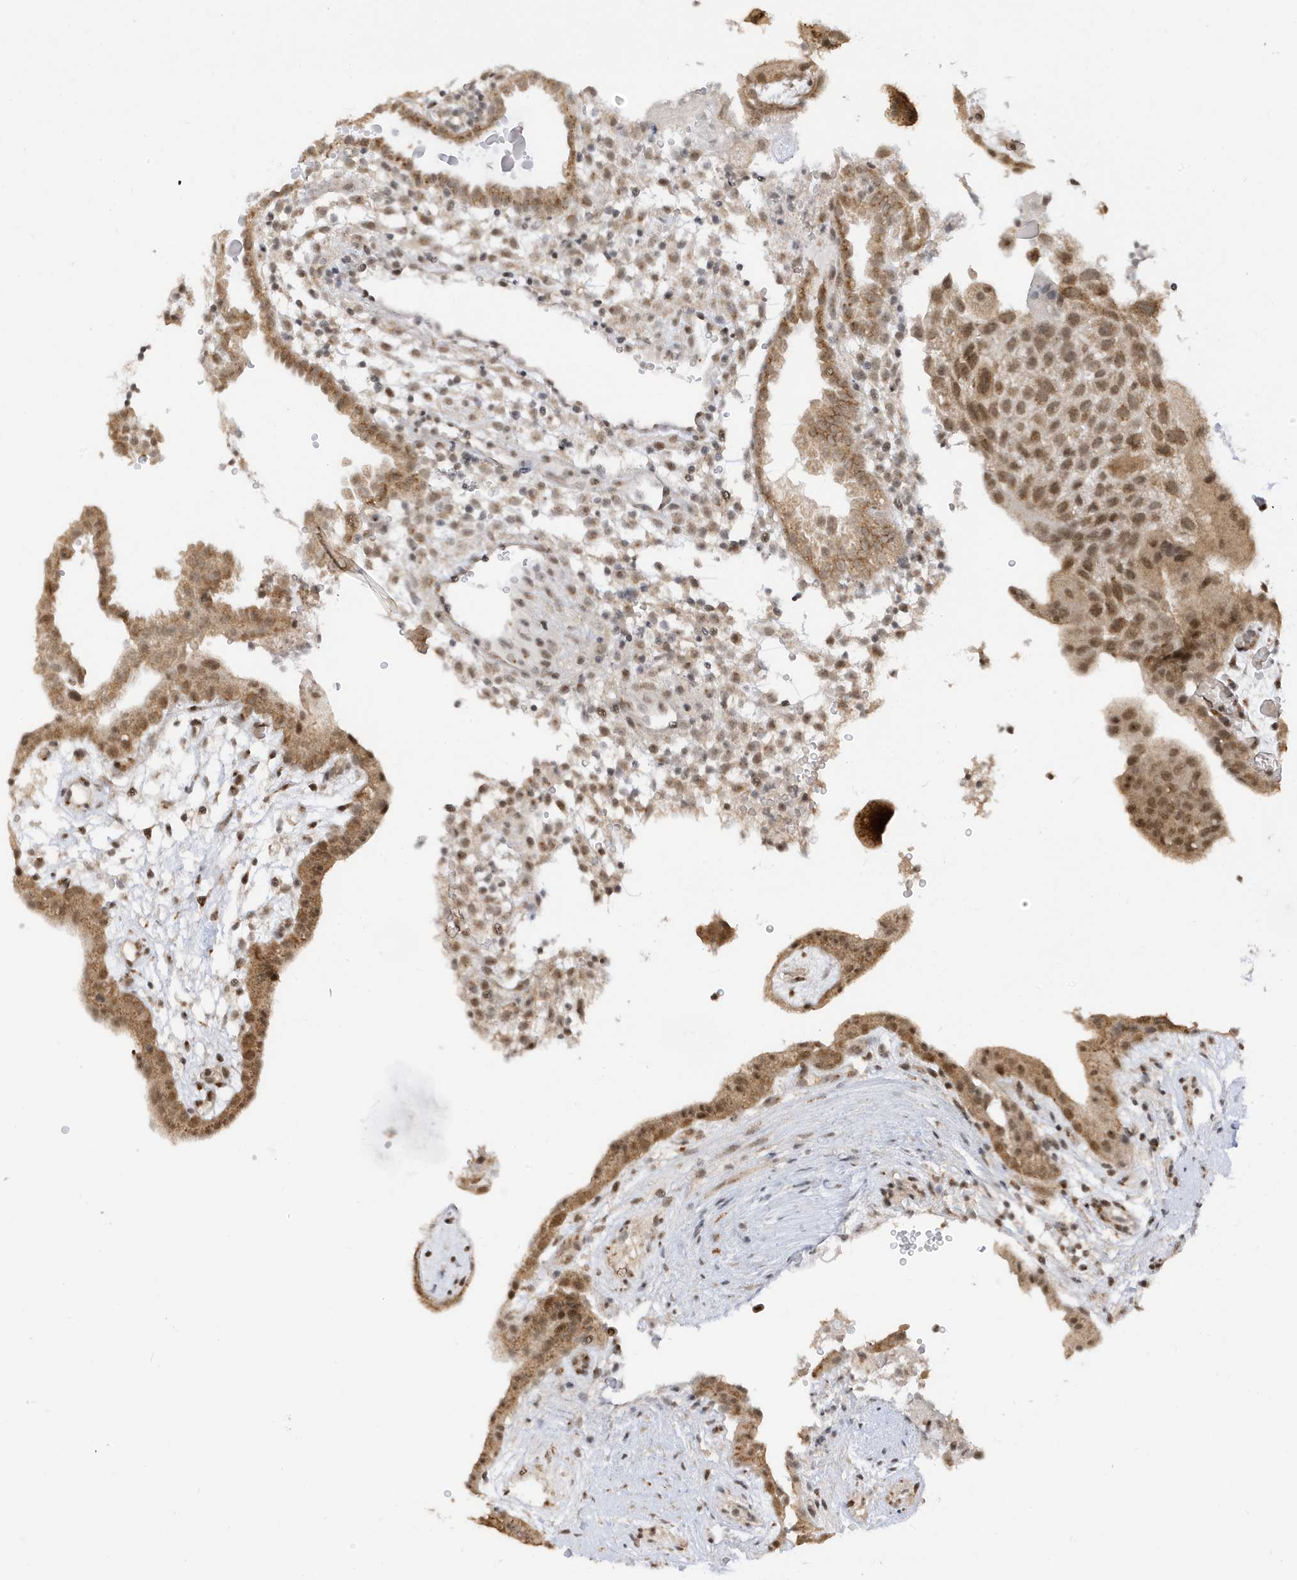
{"staining": {"intensity": "moderate", "quantity": ">75%", "location": "cytoplasmic/membranous,nuclear"}, "tissue": "placenta", "cell_type": "Decidual cells", "image_type": "normal", "snomed": [{"axis": "morphology", "description": "Normal tissue, NOS"}, {"axis": "topography", "description": "Placenta"}], "caption": "Immunohistochemistry (IHC) of benign human placenta shows medium levels of moderate cytoplasmic/membranous,nuclear positivity in about >75% of decidual cells.", "gene": "TAB3", "patient": {"sex": "female", "age": 18}}